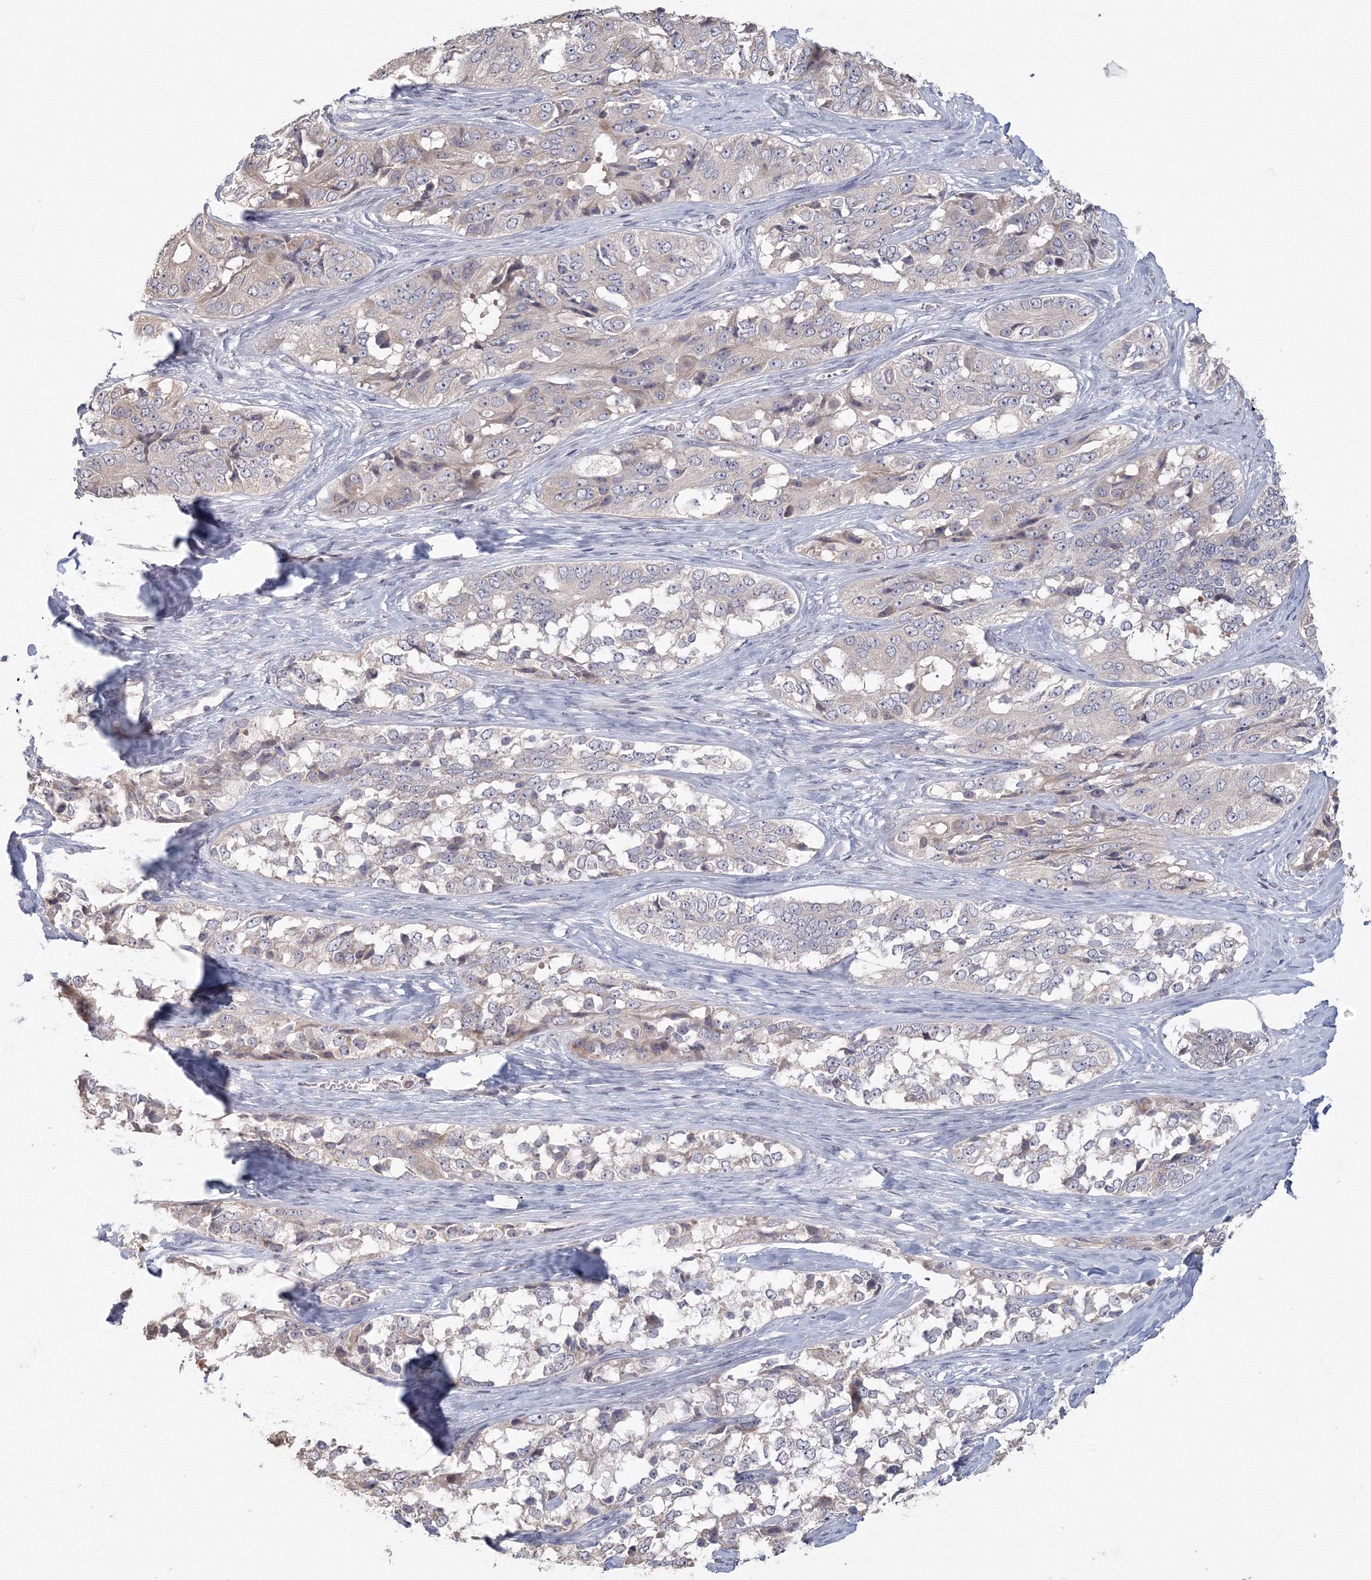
{"staining": {"intensity": "negative", "quantity": "none", "location": "none"}, "tissue": "ovarian cancer", "cell_type": "Tumor cells", "image_type": "cancer", "snomed": [{"axis": "morphology", "description": "Carcinoma, endometroid"}, {"axis": "topography", "description": "Ovary"}], "caption": "DAB immunohistochemical staining of human ovarian endometroid carcinoma displays no significant positivity in tumor cells.", "gene": "TACC2", "patient": {"sex": "female", "age": 51}}